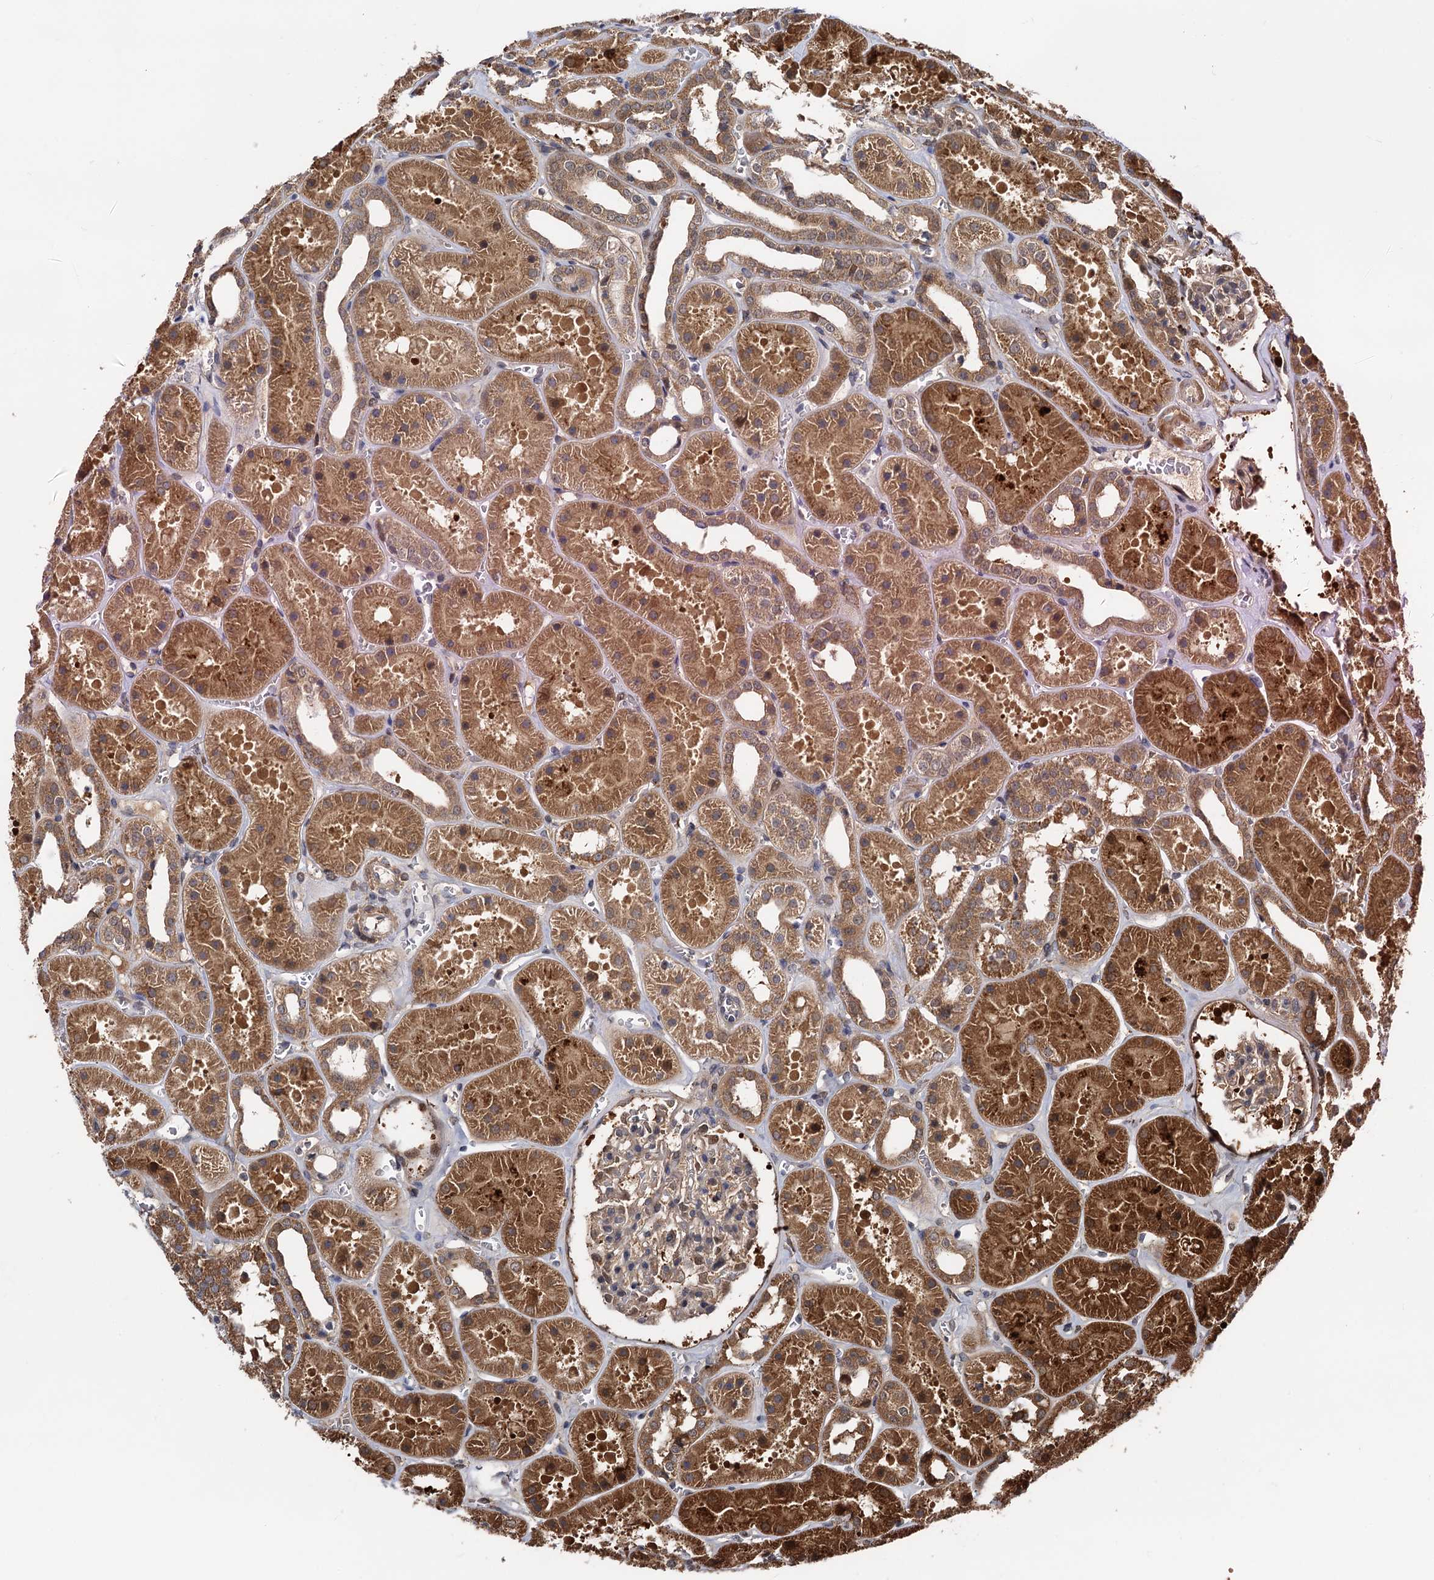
{"staining": {"intensity": "moderate", "quantity": "<25%", "location": "cytoplasmic/membranous"}, "tissue": "kidney", "cell_type": "Cells in glomeruli", "image_type": "normal", "snomed": [{"axis": "morphology", "description": "Normal tissue, NOS"}, {"axis": "topography", "description": "Kidney"}], "caption": "Cells in glomeruli exhibit moderate cytoplasmic/membranous positivity in about <25% of cells in unremarkable kidney. The protein of interest is shown in brown color, while the nuclei are stained blue.", "gene": "SELENOP", "patient": {"sex": "female", "age": 41}}